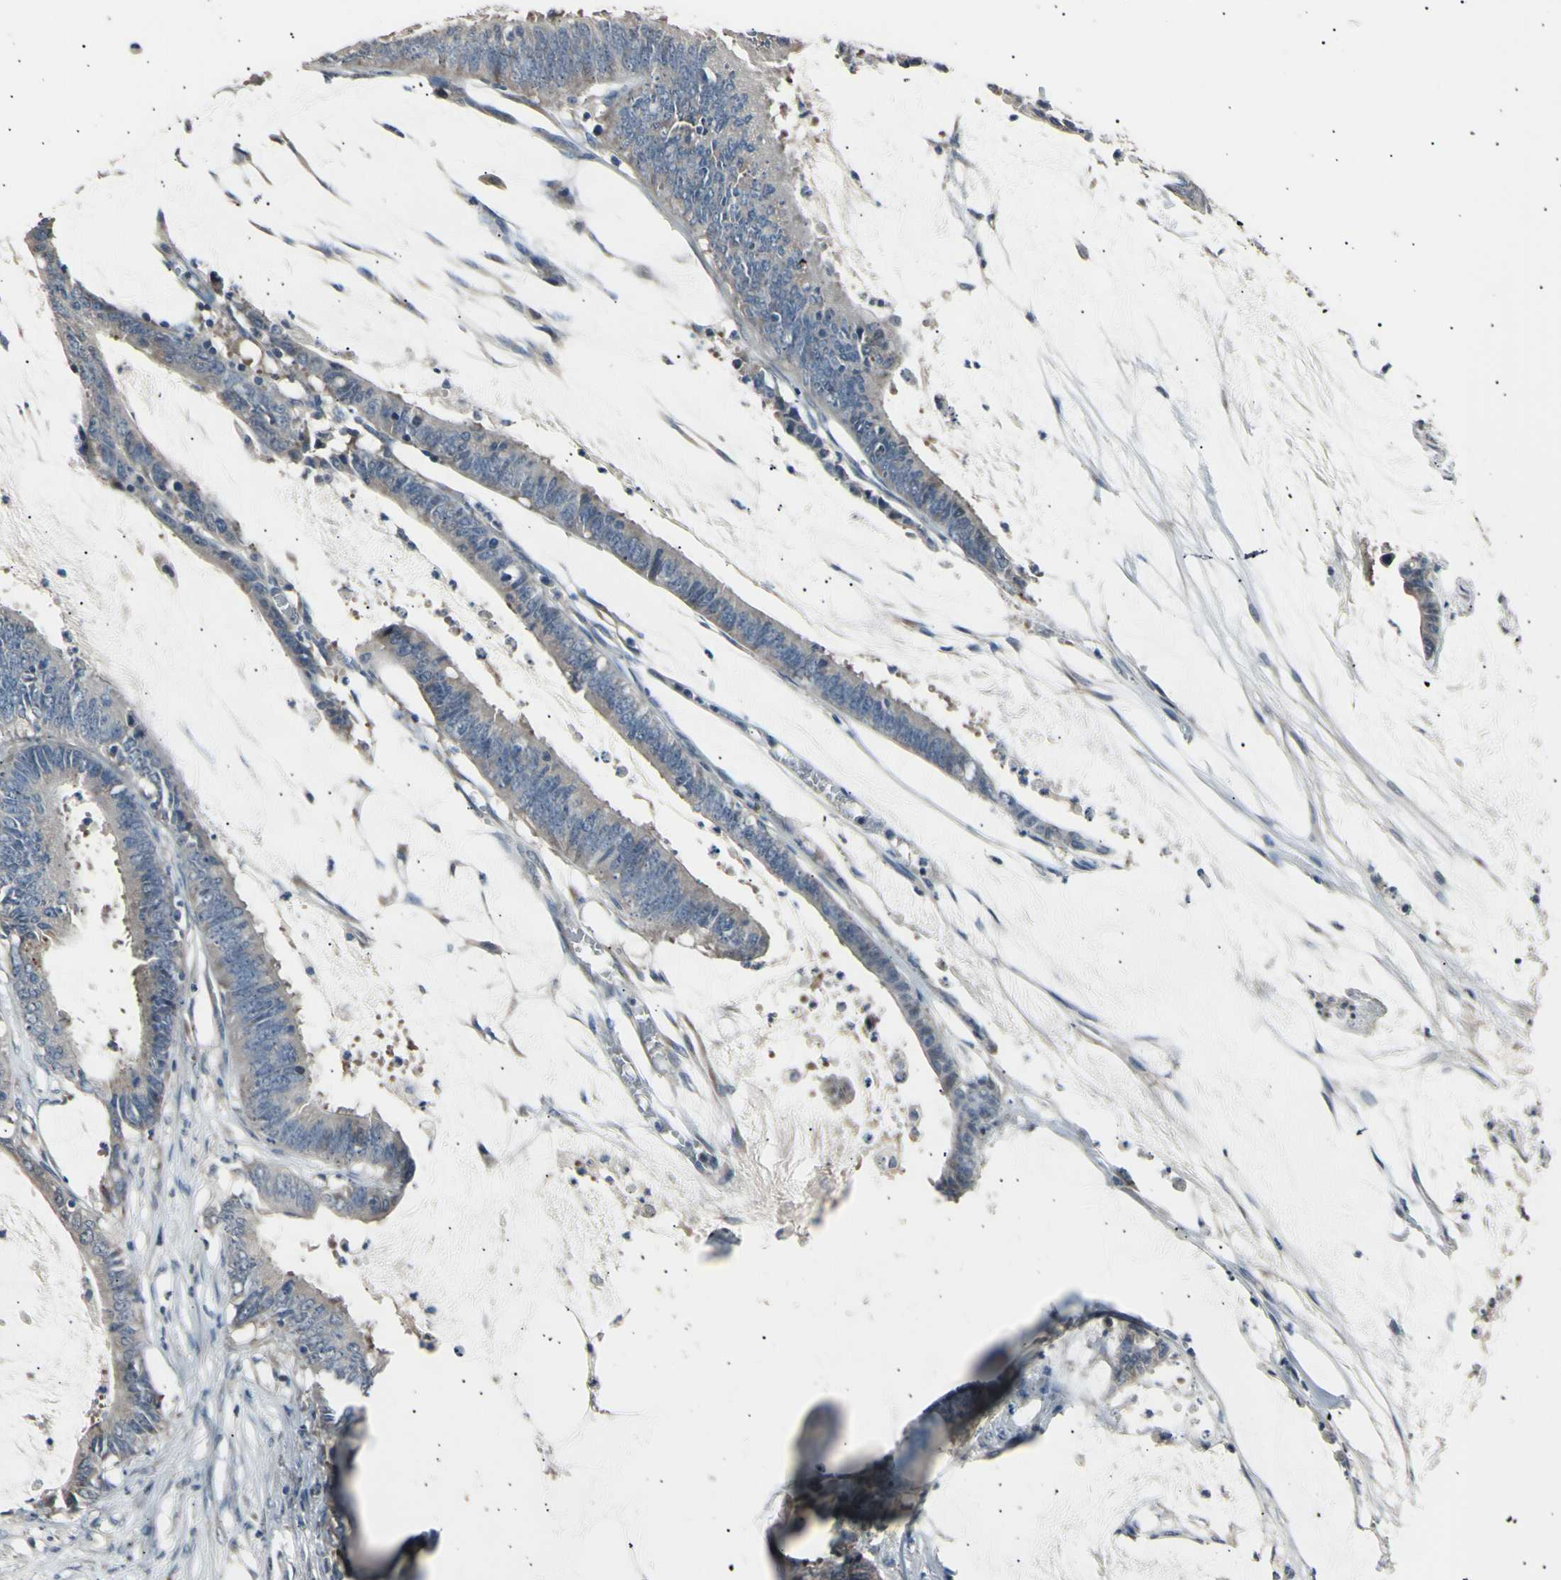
{"staining": {"intensity": "weak", "quantity": "25%-75%", "location": "cytoplasmic/membranous"}, "tissue": "colorectal cancer", "cell_type": "Tumor cells", "image_type": "cancer", "snomed": [{"axis": "morphology", "description": "Adenocarcinoma, NOS"}, {"axis": "topography", "description": "Rectum"}], "caption": "Human adenocarcinoma (colorectal) stained with a brown dye shows weak cytoplasmic/membranous positive staining in about 25%-75% of tumor cells.", "gene": "LDLR", "patient": {"sex": "female", "age": 66}}